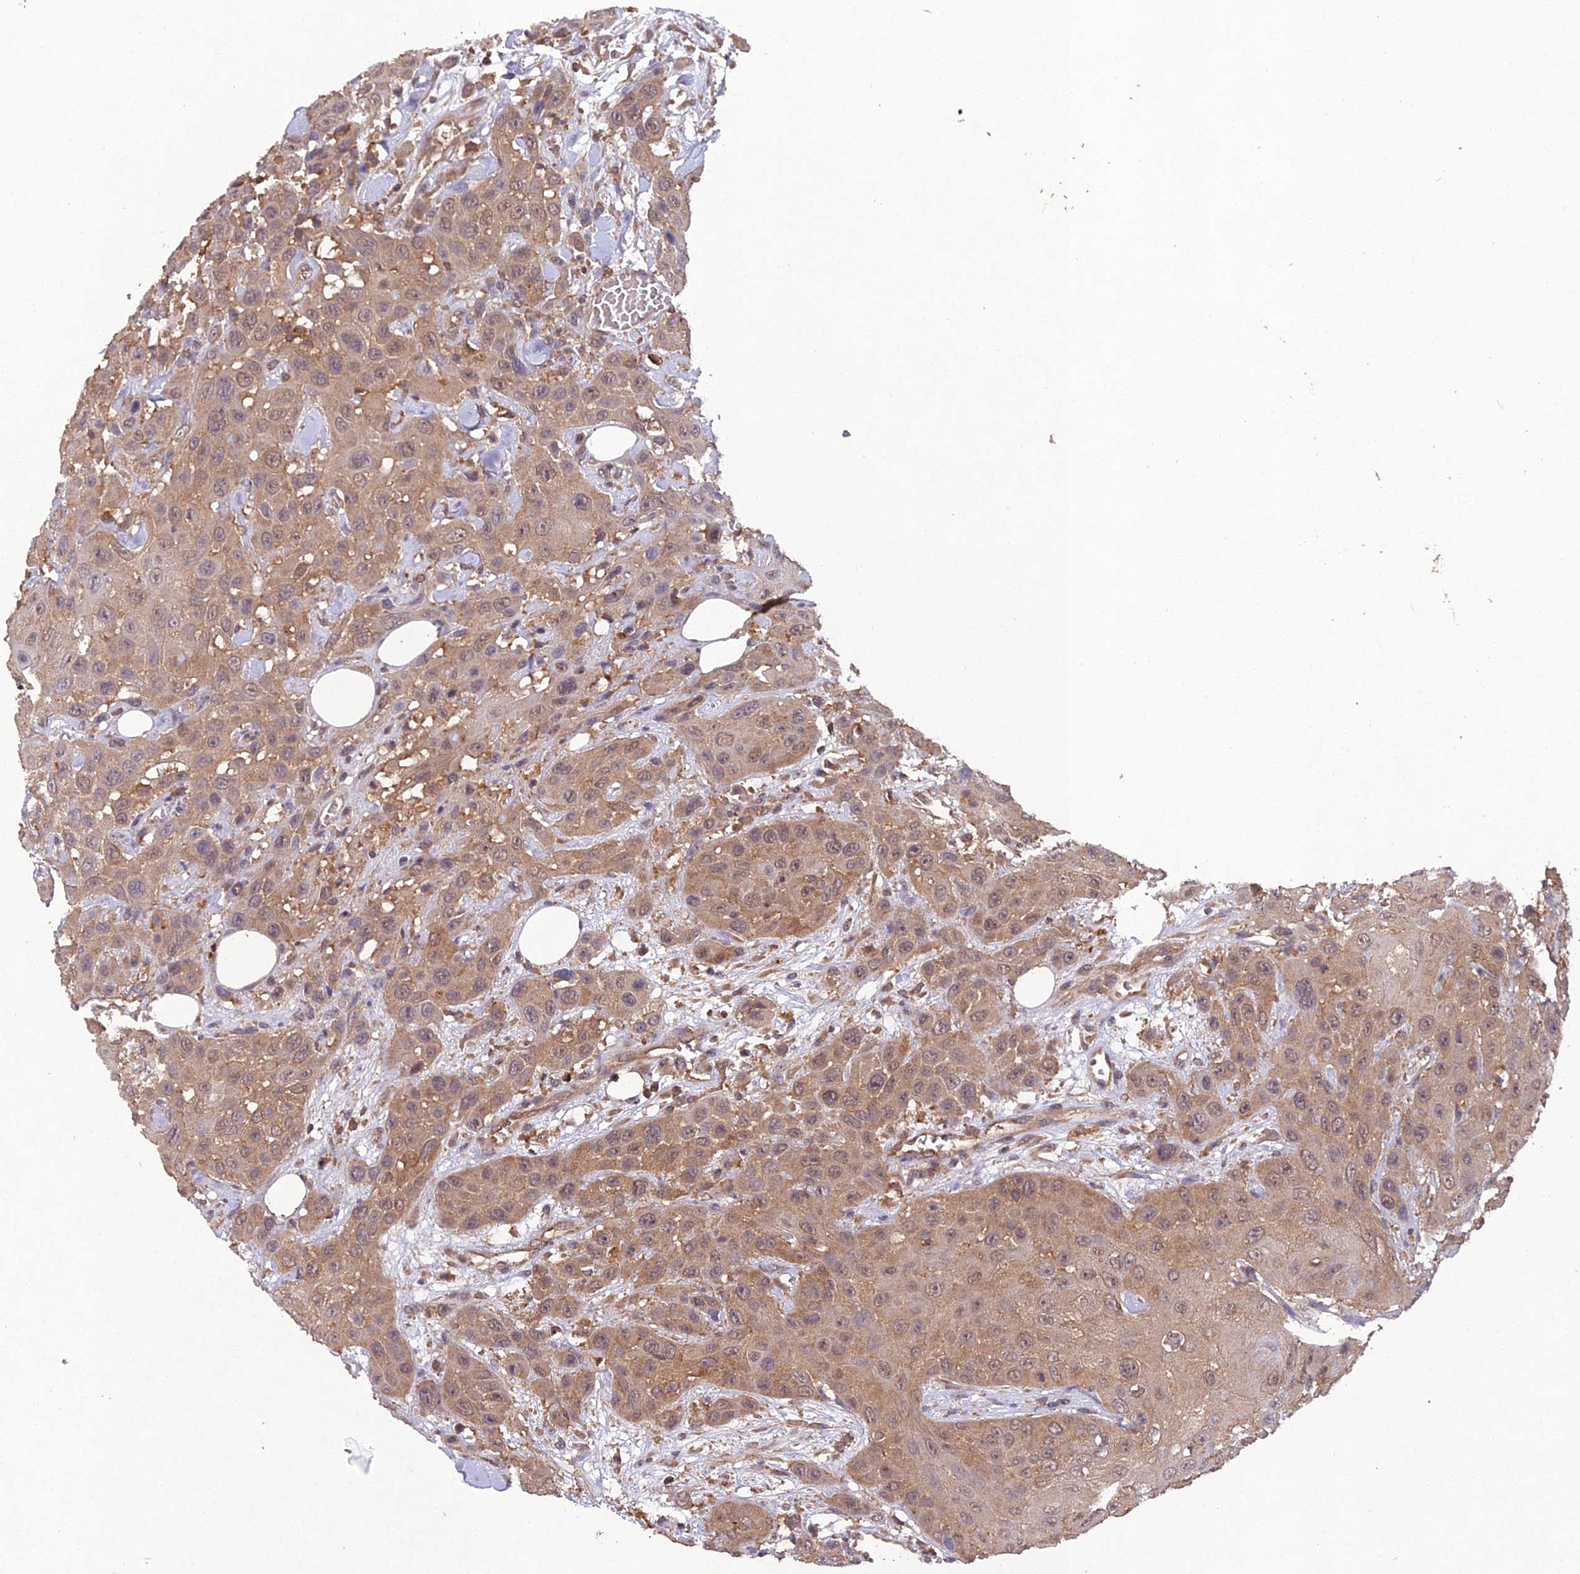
{"staining": {"intensity": "moderate", "quantity": ">75%", "location": "cytoplasmic/membranous"}, "tissue": "head and neck cancer", "cell_type": "Tumor cells", "image_type": "cancer", "snomed": [{"axis": "morphology", "description": "Squamous cell carcinoma, NOS"}, {"axis": "topography", "description": "Head-Neck"}], "caption": "Head and neck cancer (squamous cell carcinoma) tissue reveals moderate cytoplasmic/membranous expression in about >75% of tumor cells The staining was performed using DAB, with brown indicating positive protein expression. Nuclei are stained blue with hematoxylin.", "gene": "TMEM258", "patient": {"sex": "male", "age": 81}}